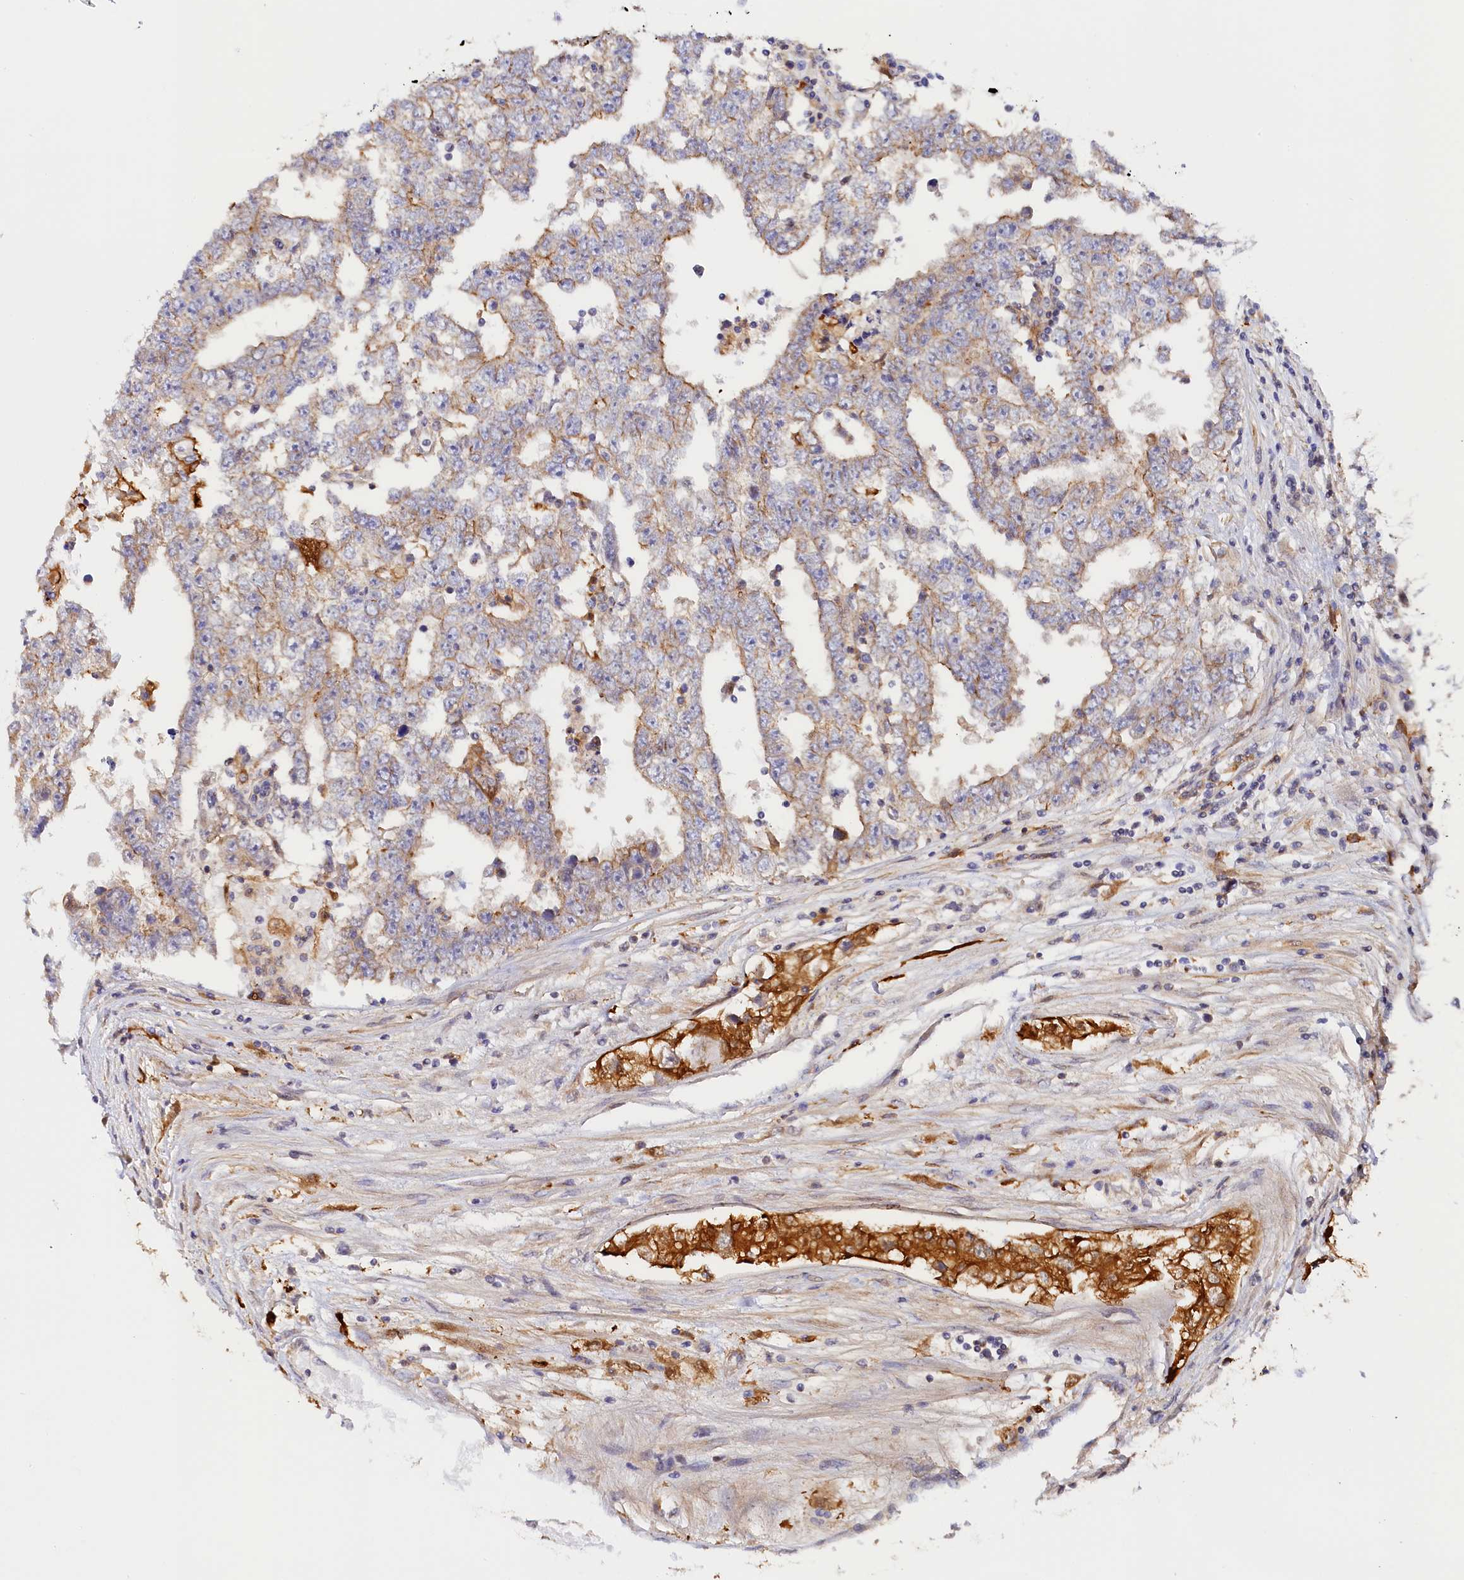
{"staining": {"intensity": "moderate", "quantity": "<25%", "location": "cytoplasmic/membranous"}, "tissue": "testis cancer", "cell_type": "Tumor cells", "image_type": "cancer", "snomed": [{"axis": "morphology", "description": "Carcinoma, Embryonal, NOS"}, {"axis": "topography", "description": "Testis"}], "caption": "Immunohistochemical staining of testis cancer (embryonal carcinoma) displays low levels of moderate cytoplasmic/membranous protein expression in about <25% of tumor cells.", "gene": "KATNB1", "patient": {"sex": "male", "age": 25}}